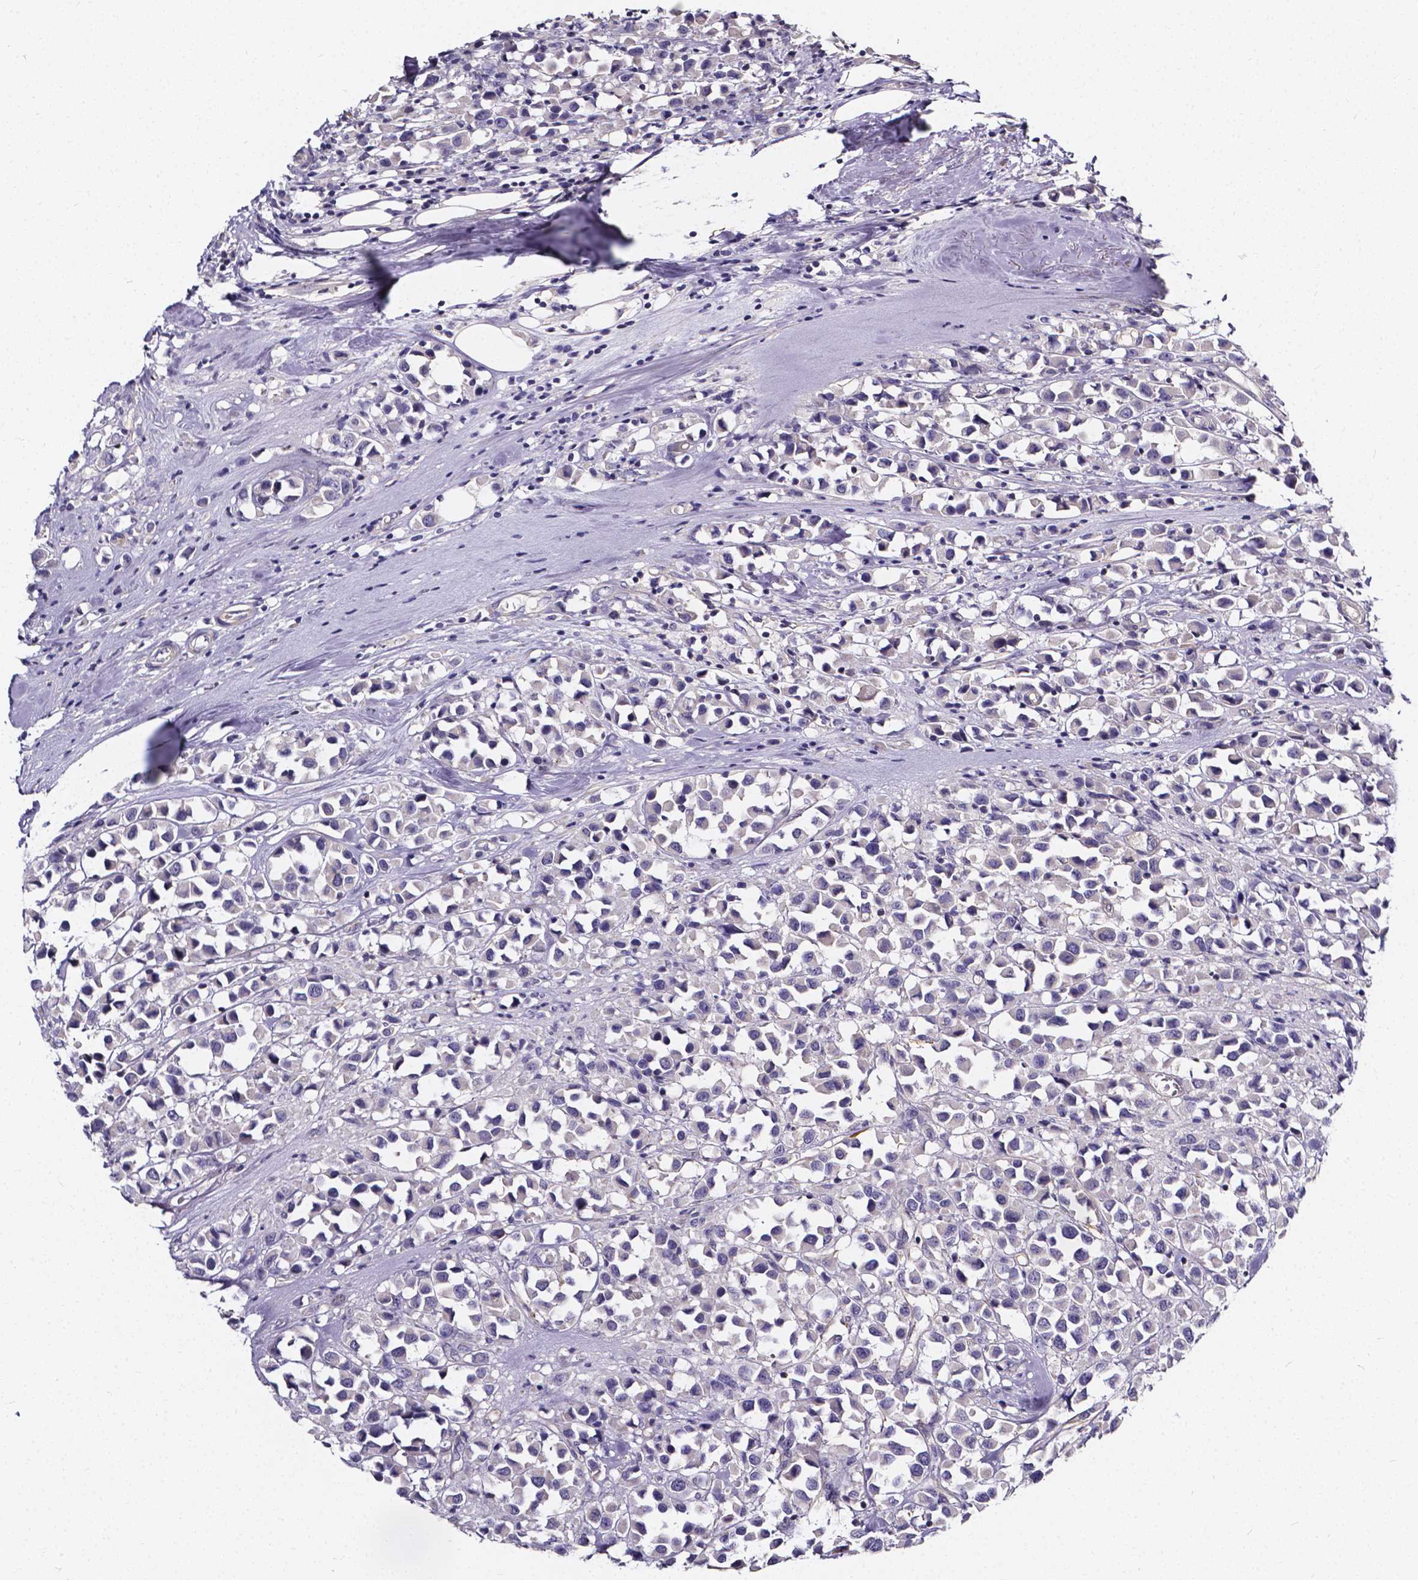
{"staining": {"intensity": "negative", "quantity": "none", "location": "none"}, "tissue": "breast cancer", "cell_type": "Tumor cells", "image_type": "cancer", "snomed": [{"axis": "morphology", "description": "Duct carcinoma"}, {"axis": "topography", "description": "Breast"}], "caption": "High power microscopy image of an immunohistochemistry image of breast cancer (infiltrating ductal carcinoma), revealing no significant positivity in tumor cells. Brightfield microscopy of IHC stained with DAB (brown) and hematoxylin (blue), captured at high magnification.", "gene": "CACNG8", "patient": {"sex": "female", "age": 61}}